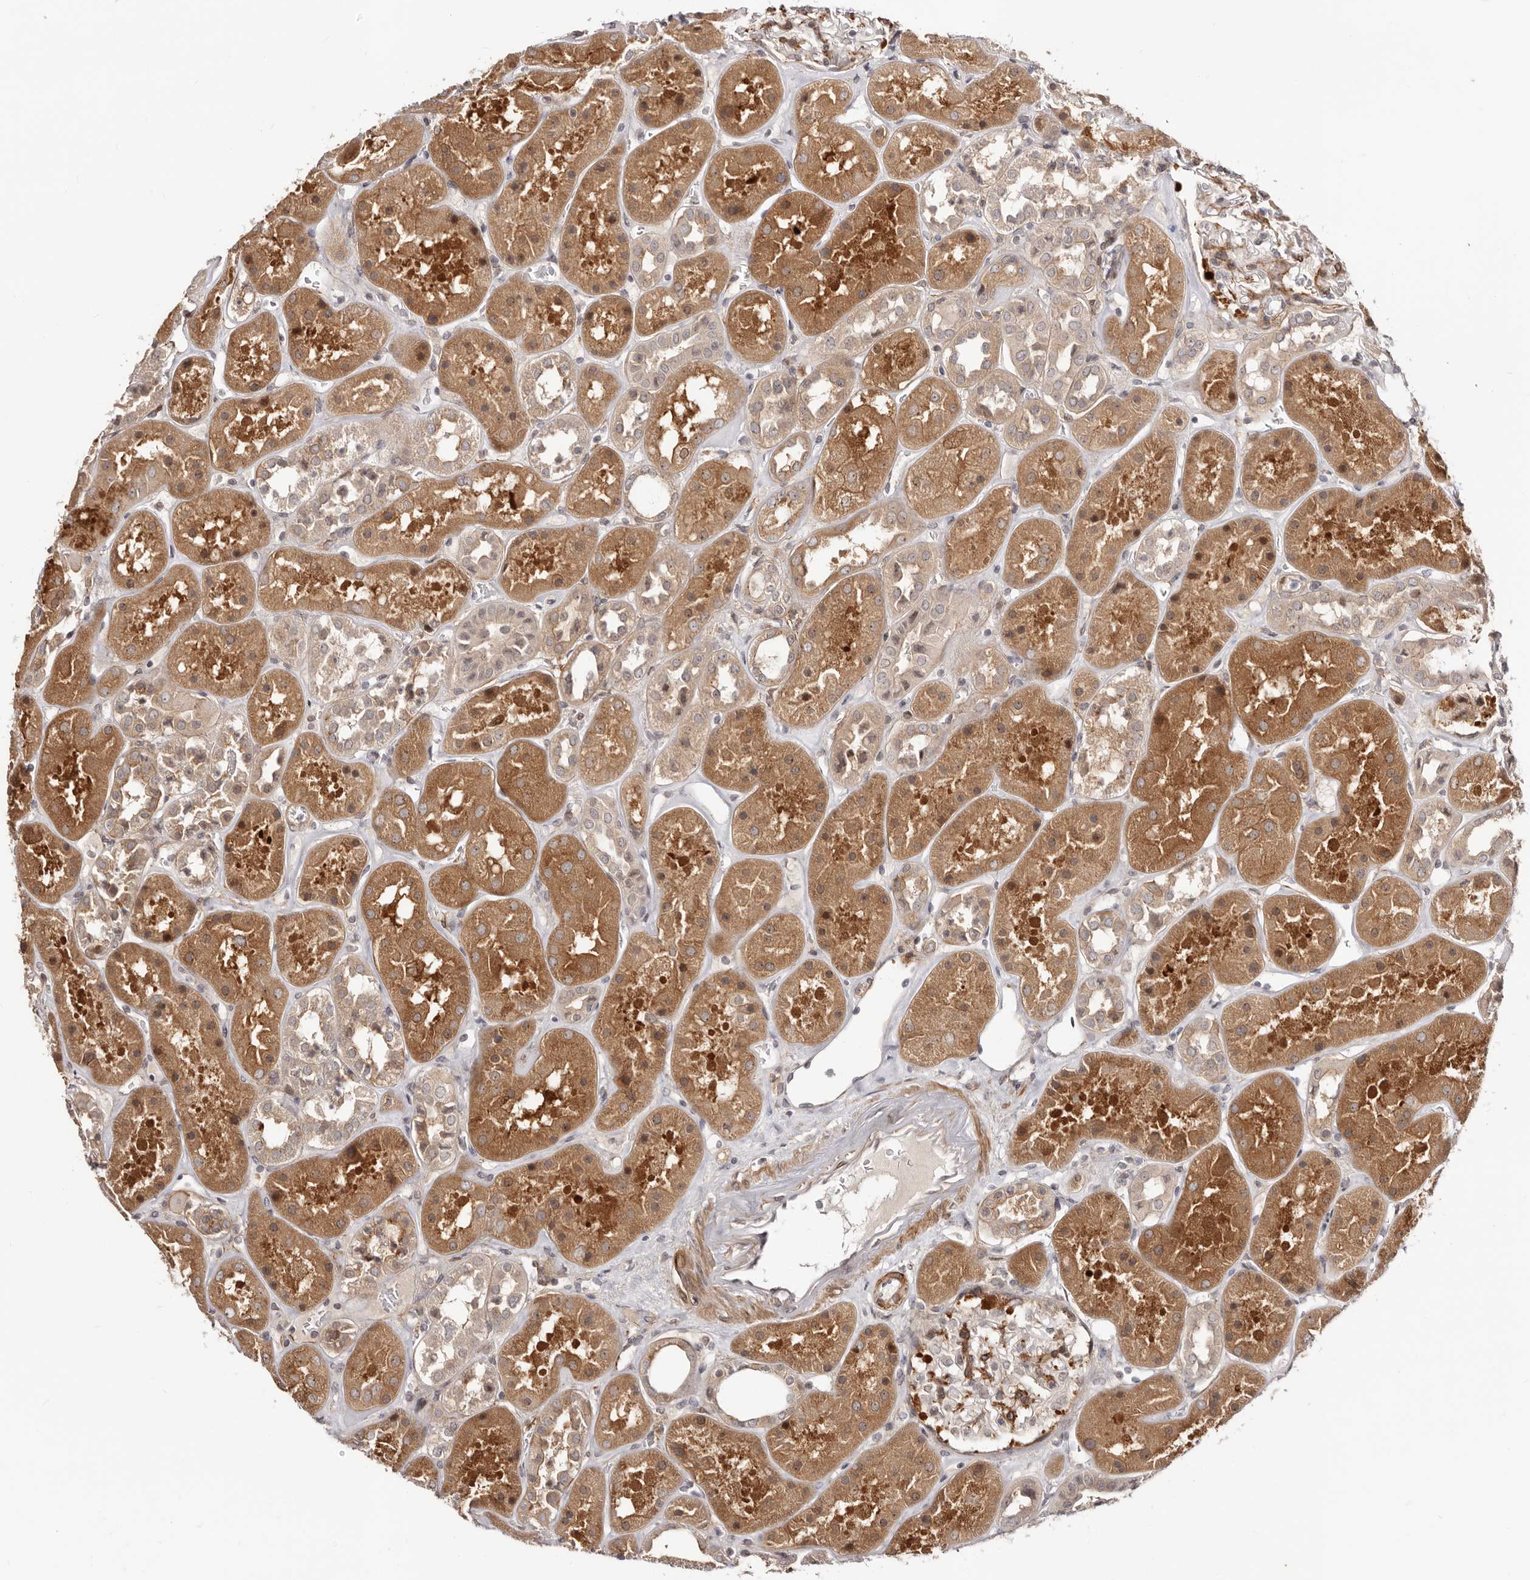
{"staining": {"intensity": "moderate", "quantity": "<25%", "location": "cytoplasmic/membranous"}, "tissue": "kidney", "cell_type": "Cells in glomeruli", "image_type": "normal", "snomed": [{"axis": "morphology", "description": "Normal tissue, NOS"}, {"axis": "topography", "description": "Kidney"}], "caption": "Cells in glomeruli exhibit moderate cytoplasmic/membranous positivity in about <25% of cells in unremarkable kidney.", "gene": "MICAL2", "patient": {"sex": "male", "age": 70}}